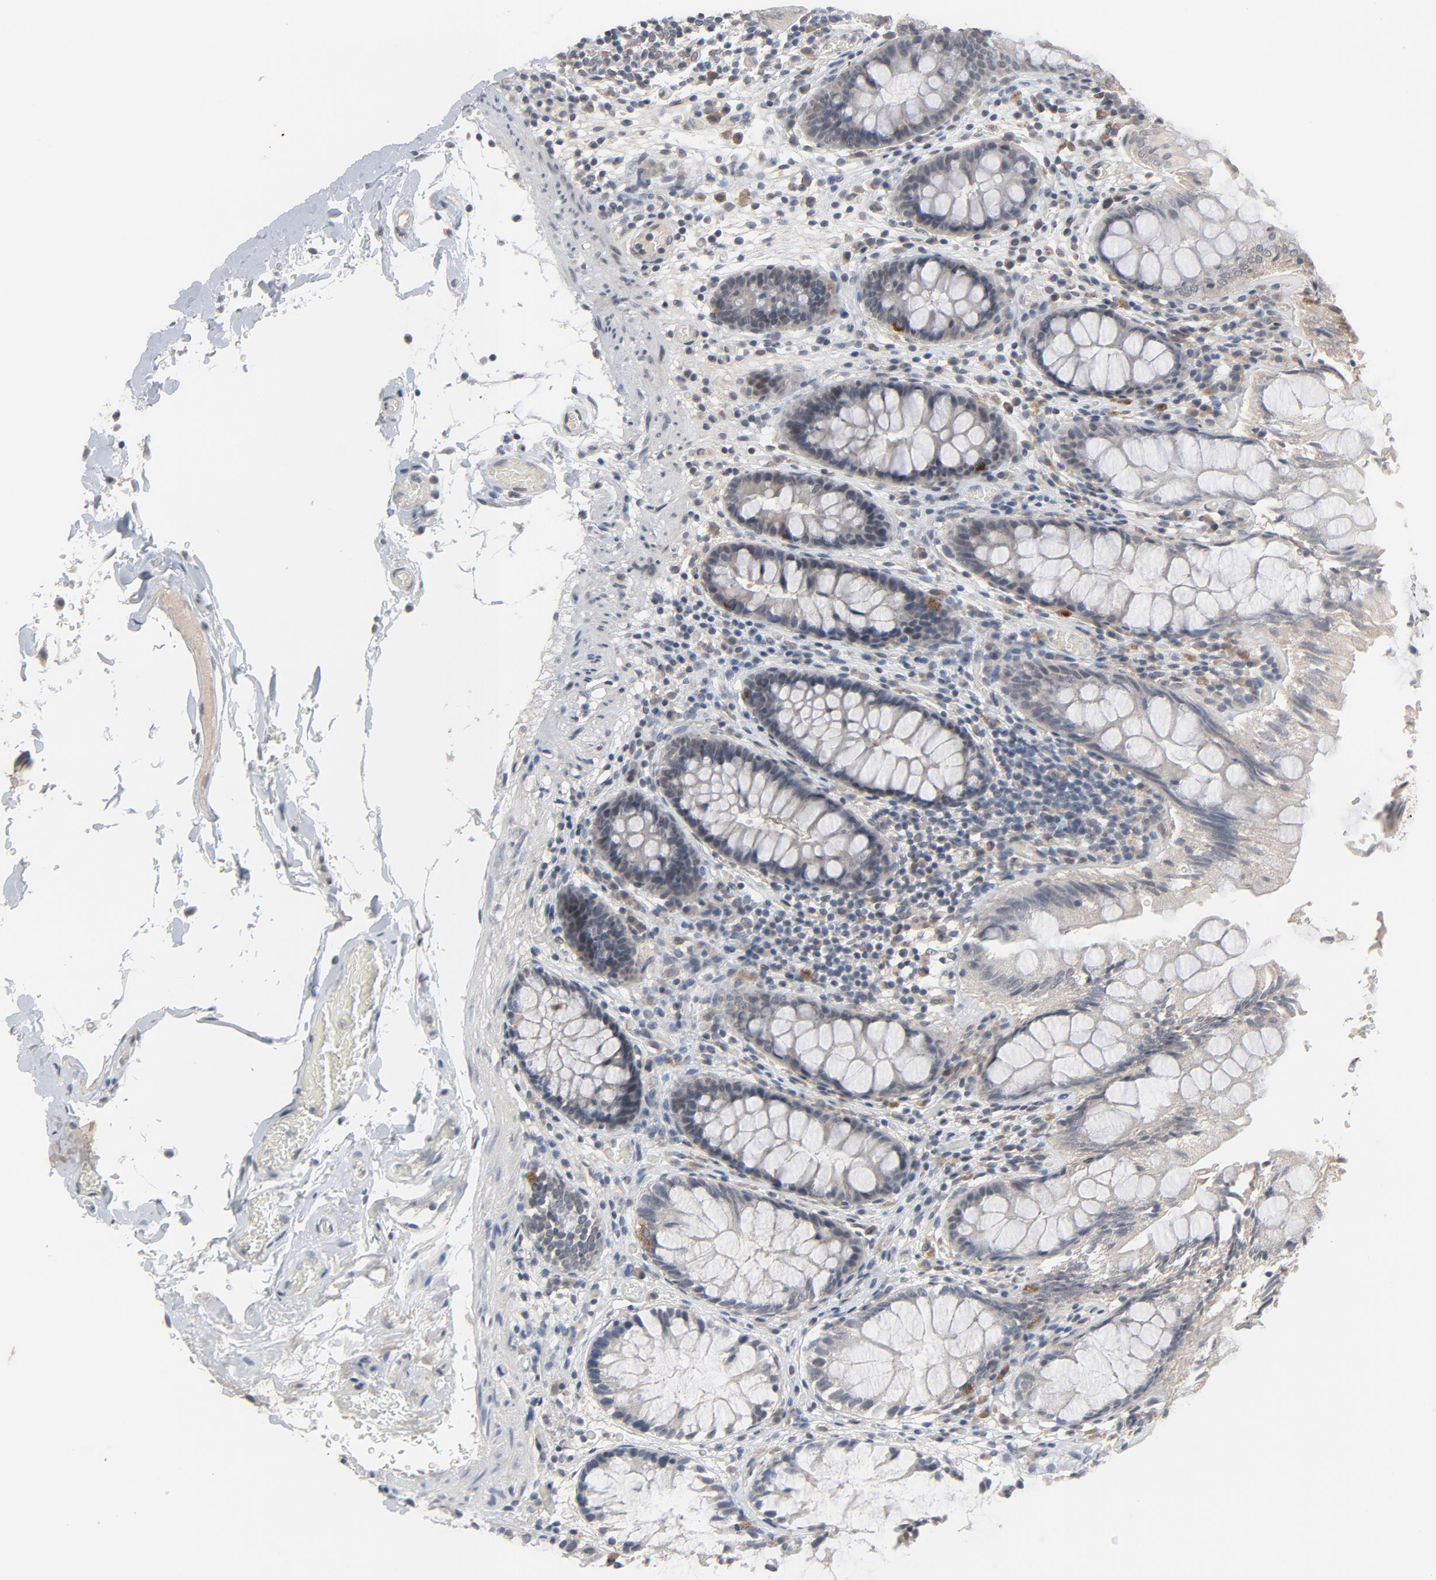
{"staining": {"intensity": "negative", "quantity": "none", "location": "none"}, "tissue": "colon", "cell_type": "Endothelial cells", "image_type": "normal", "snomed": [{"axis": "morphology", "description": "Normal tissue, NOS"}, {"axis": "topography", "description": "Smooth muscle"}, {"axis": "topography", "description": "Colon"}], "caption": "IHC of unremarkable human colon demonstrates no positivity in endothelial cells.", "gene": "MT3", "patient": {"sex": "male", "age": 67}}